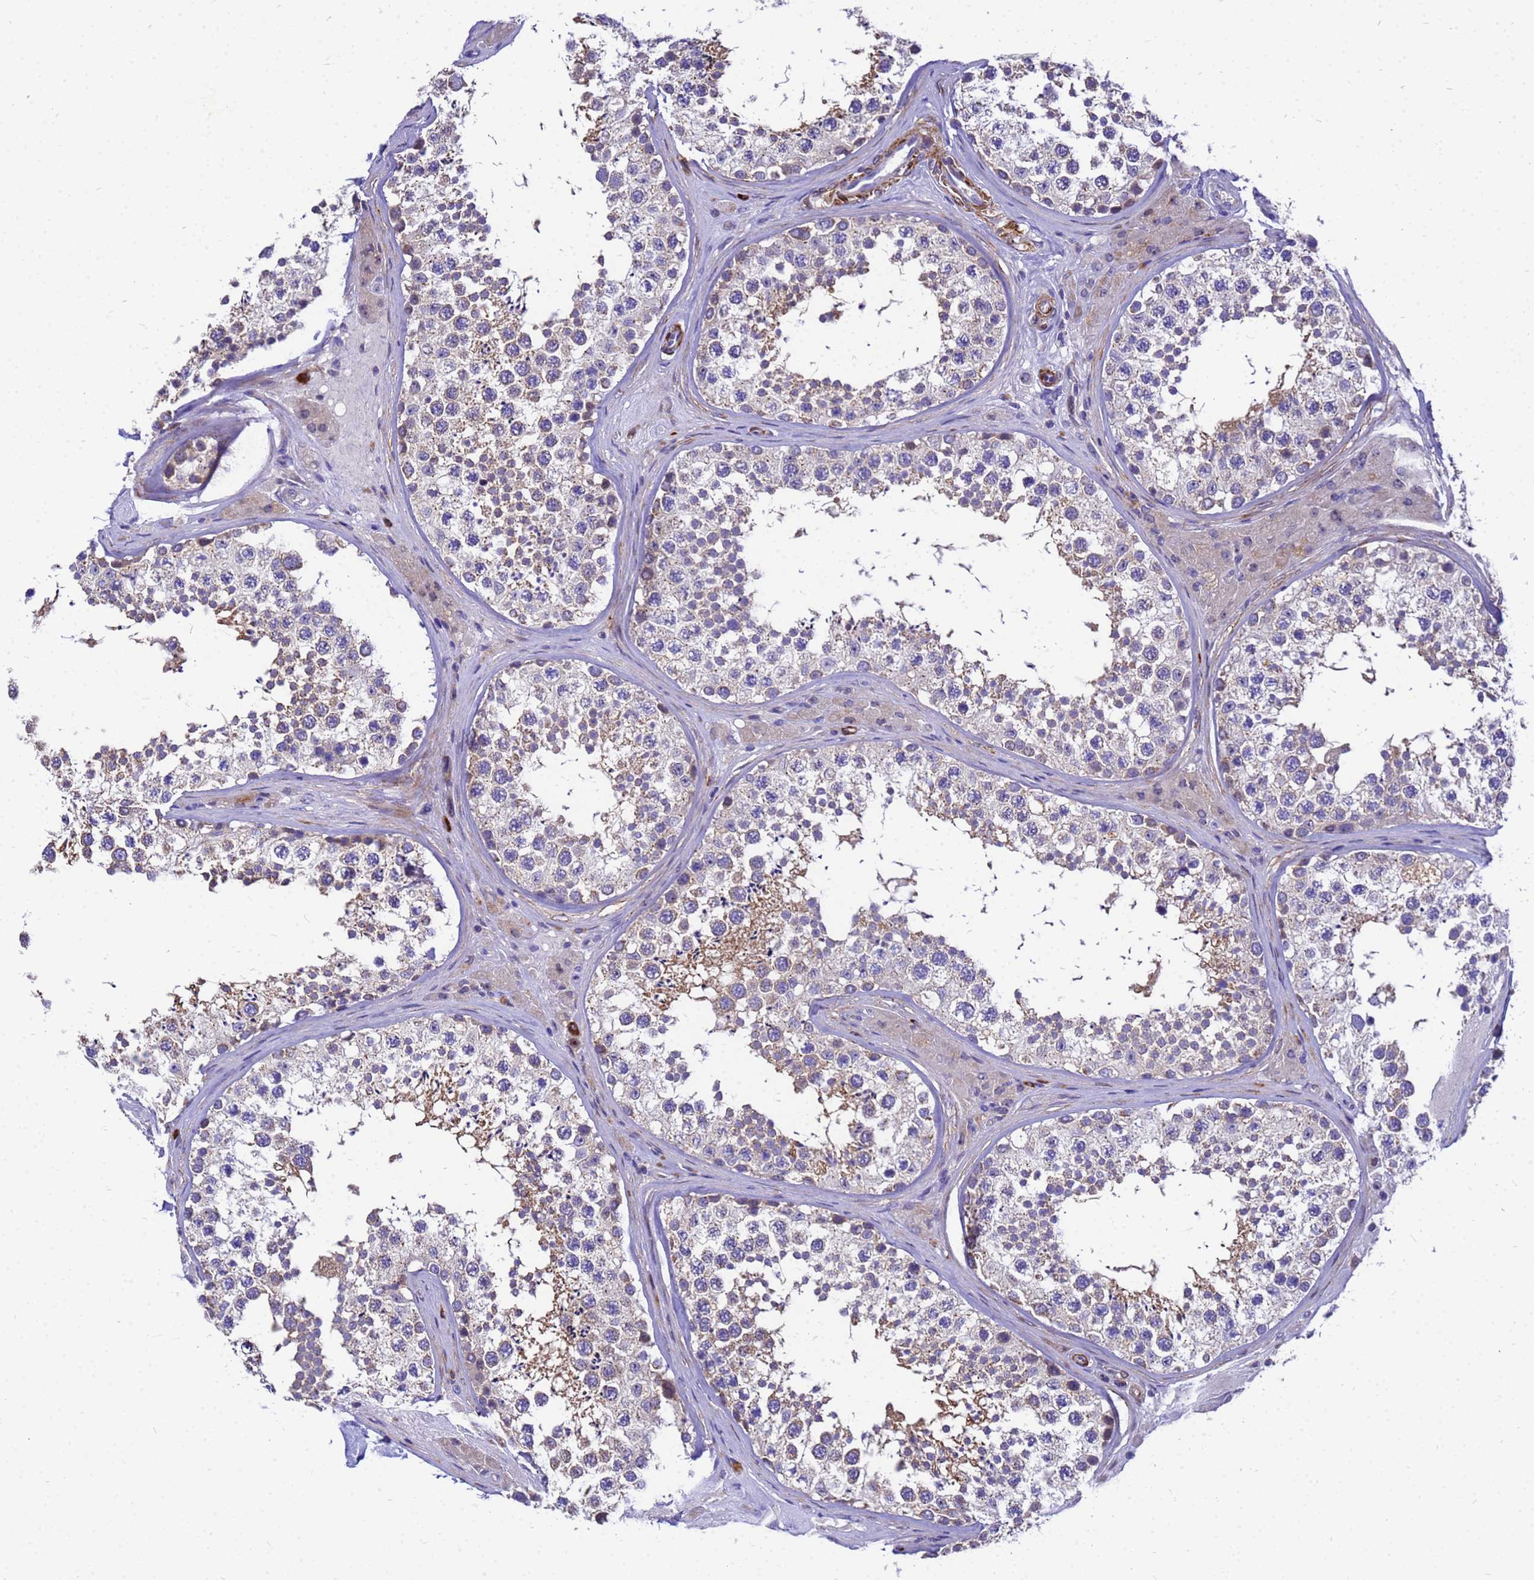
{"staining": {"intensity": "weak", "quantity": "25%-75%", "location": "cytoplasmic/membranous"}, "tissue": "testis", "cell_type": "Cells in seminiferous ducts", "image_type": "normal", "snomed": [{"axis": "morphology", "description": "Normal tissue, NOS"}, {"axis": "topography", "description": "Testis"}], "caption": "The immunohistochemical stain highlights weak cytoplasmic/membranous expression in cells in seminiferous ducts of normal testis.", "gene": "POP7", "patient": {"sex": "male", "age": 46}}